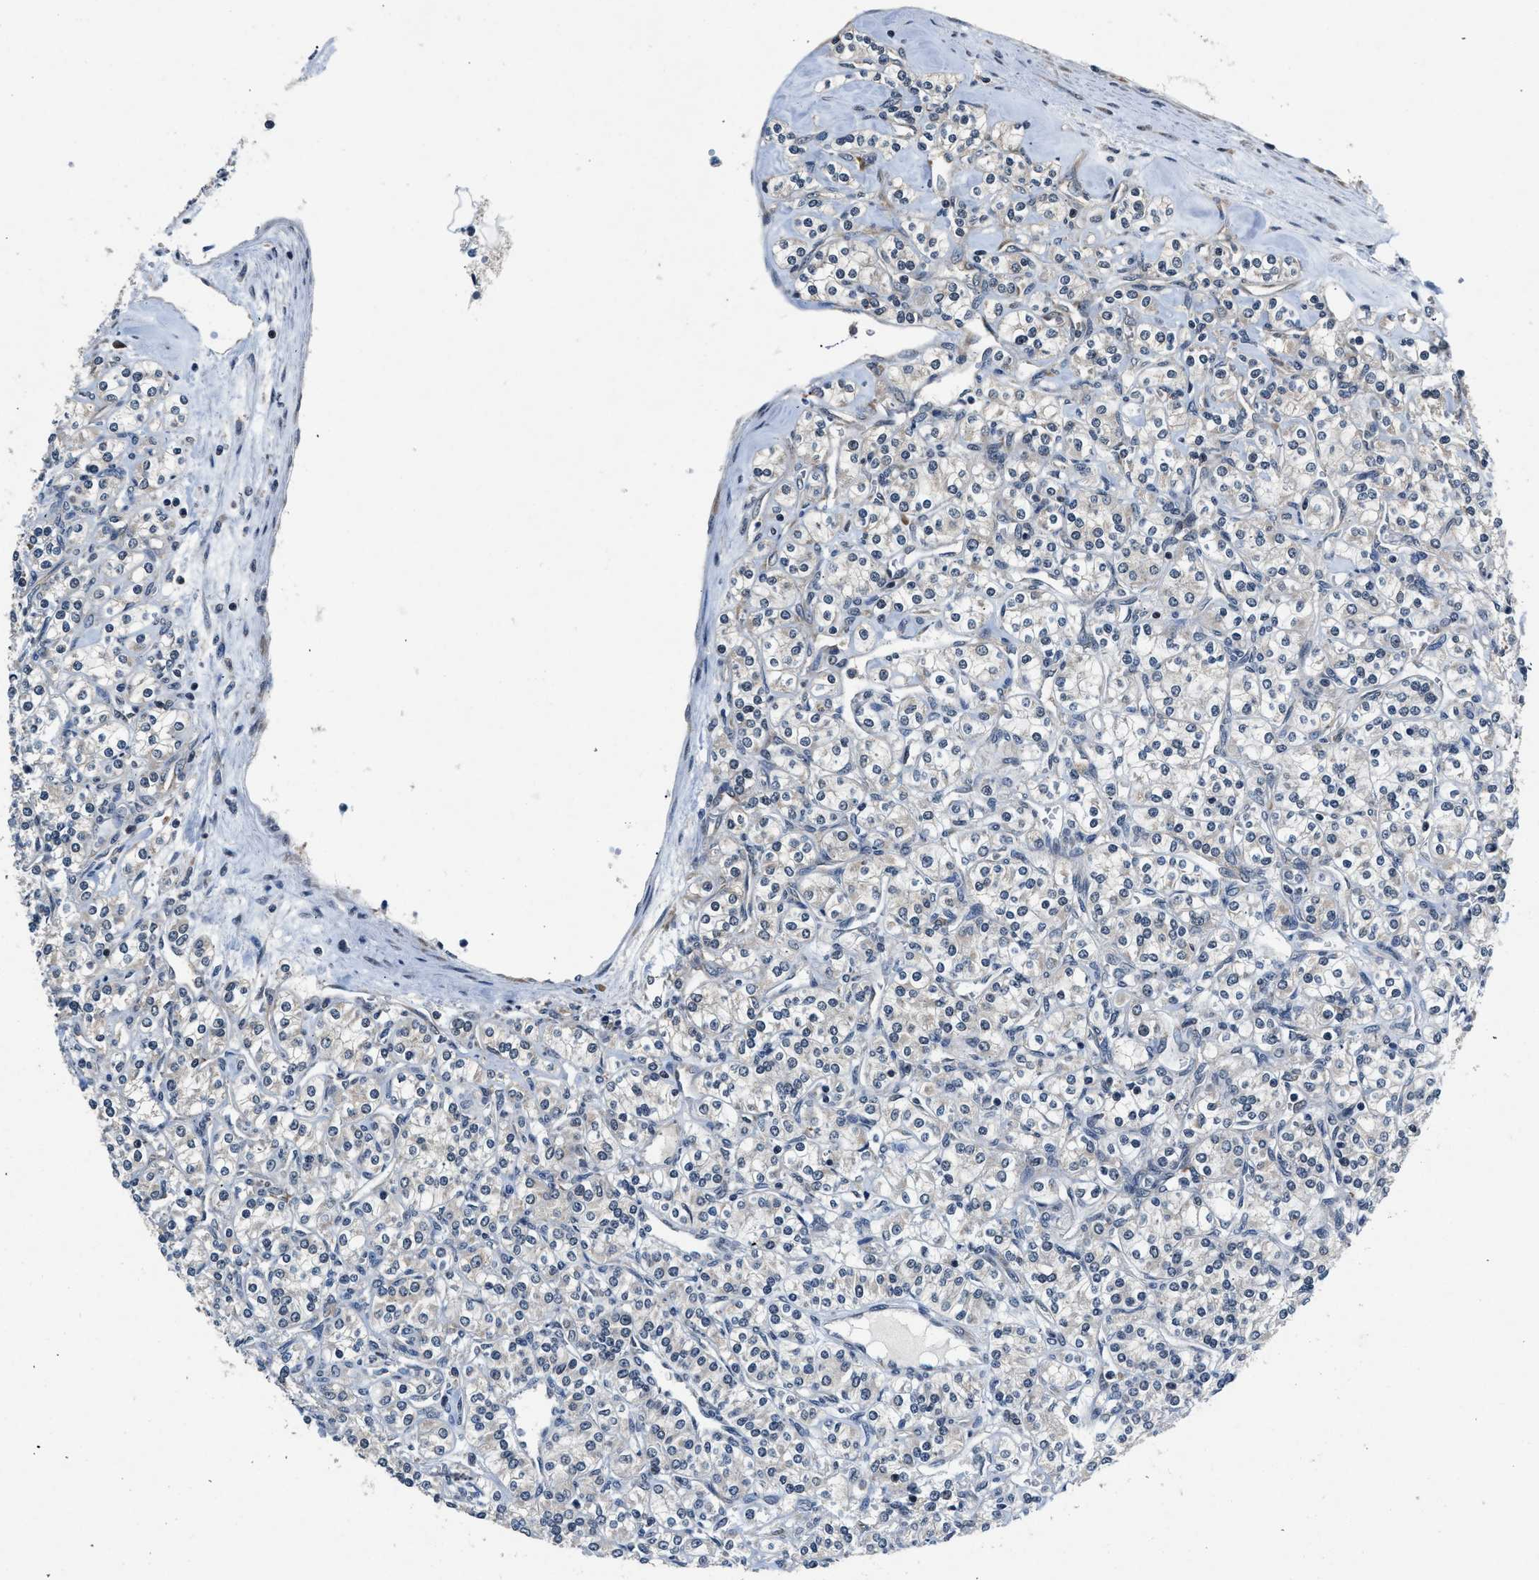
{"staining": {"intensity": "negative", "quantity": "none", "location": "none"}, "tissue": "renal cancer", "cell_type": "Tumor cells", "image_type": "cancer", "snomed": [{"axis": "morphology", "description": "Adenocarcinoma, NOS"}, {"axis": "topography", "description": "Kidney"}], "caption": "Immunohistochemical staining of human renal adenocarcinoma shows no significant positivity in tumor cells.", "gene": "PA2G4", "patient": {"sex": "male", "age": 77}}